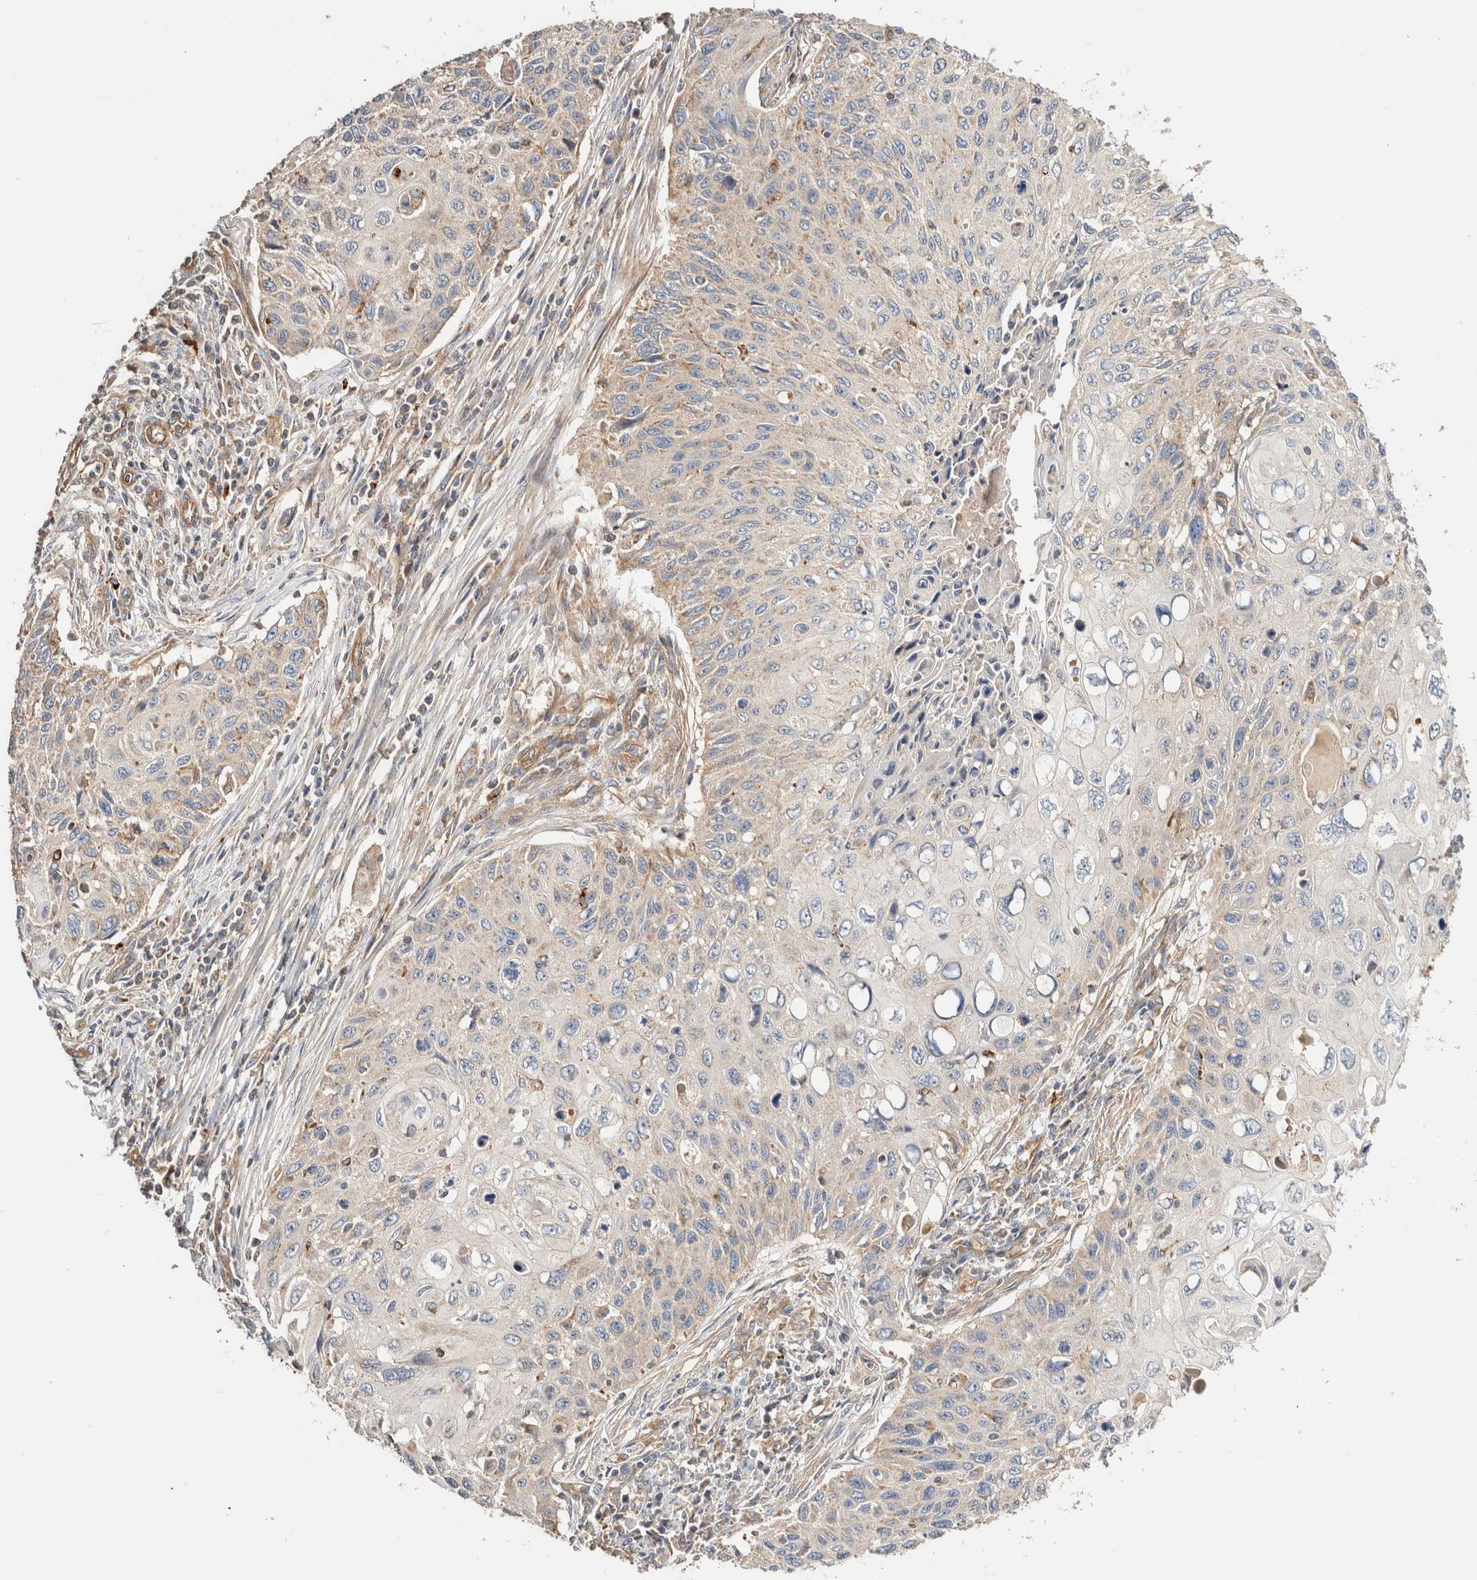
{"staining": {"intensity": "weak", "quantity": "<25%", "location": "cytoplasmic/membranous"}, "tissue": "cervical cancer", "cell_type": "Tumor cells", "image_type": "cancer", "snomed": [{"axis": "morphology", "description": "Squamous cell carcinoma, NOS"}, {"axis": "topography", "description": "Cervix"}], "caption": "DAB (3,3'-diaminobenzidine) immunohistochemical staining of human cervical cancer shows no significant staining in tumor cells.", "gene": "B3GNTL1", "patient": {"sex": "female", "age": 70}}